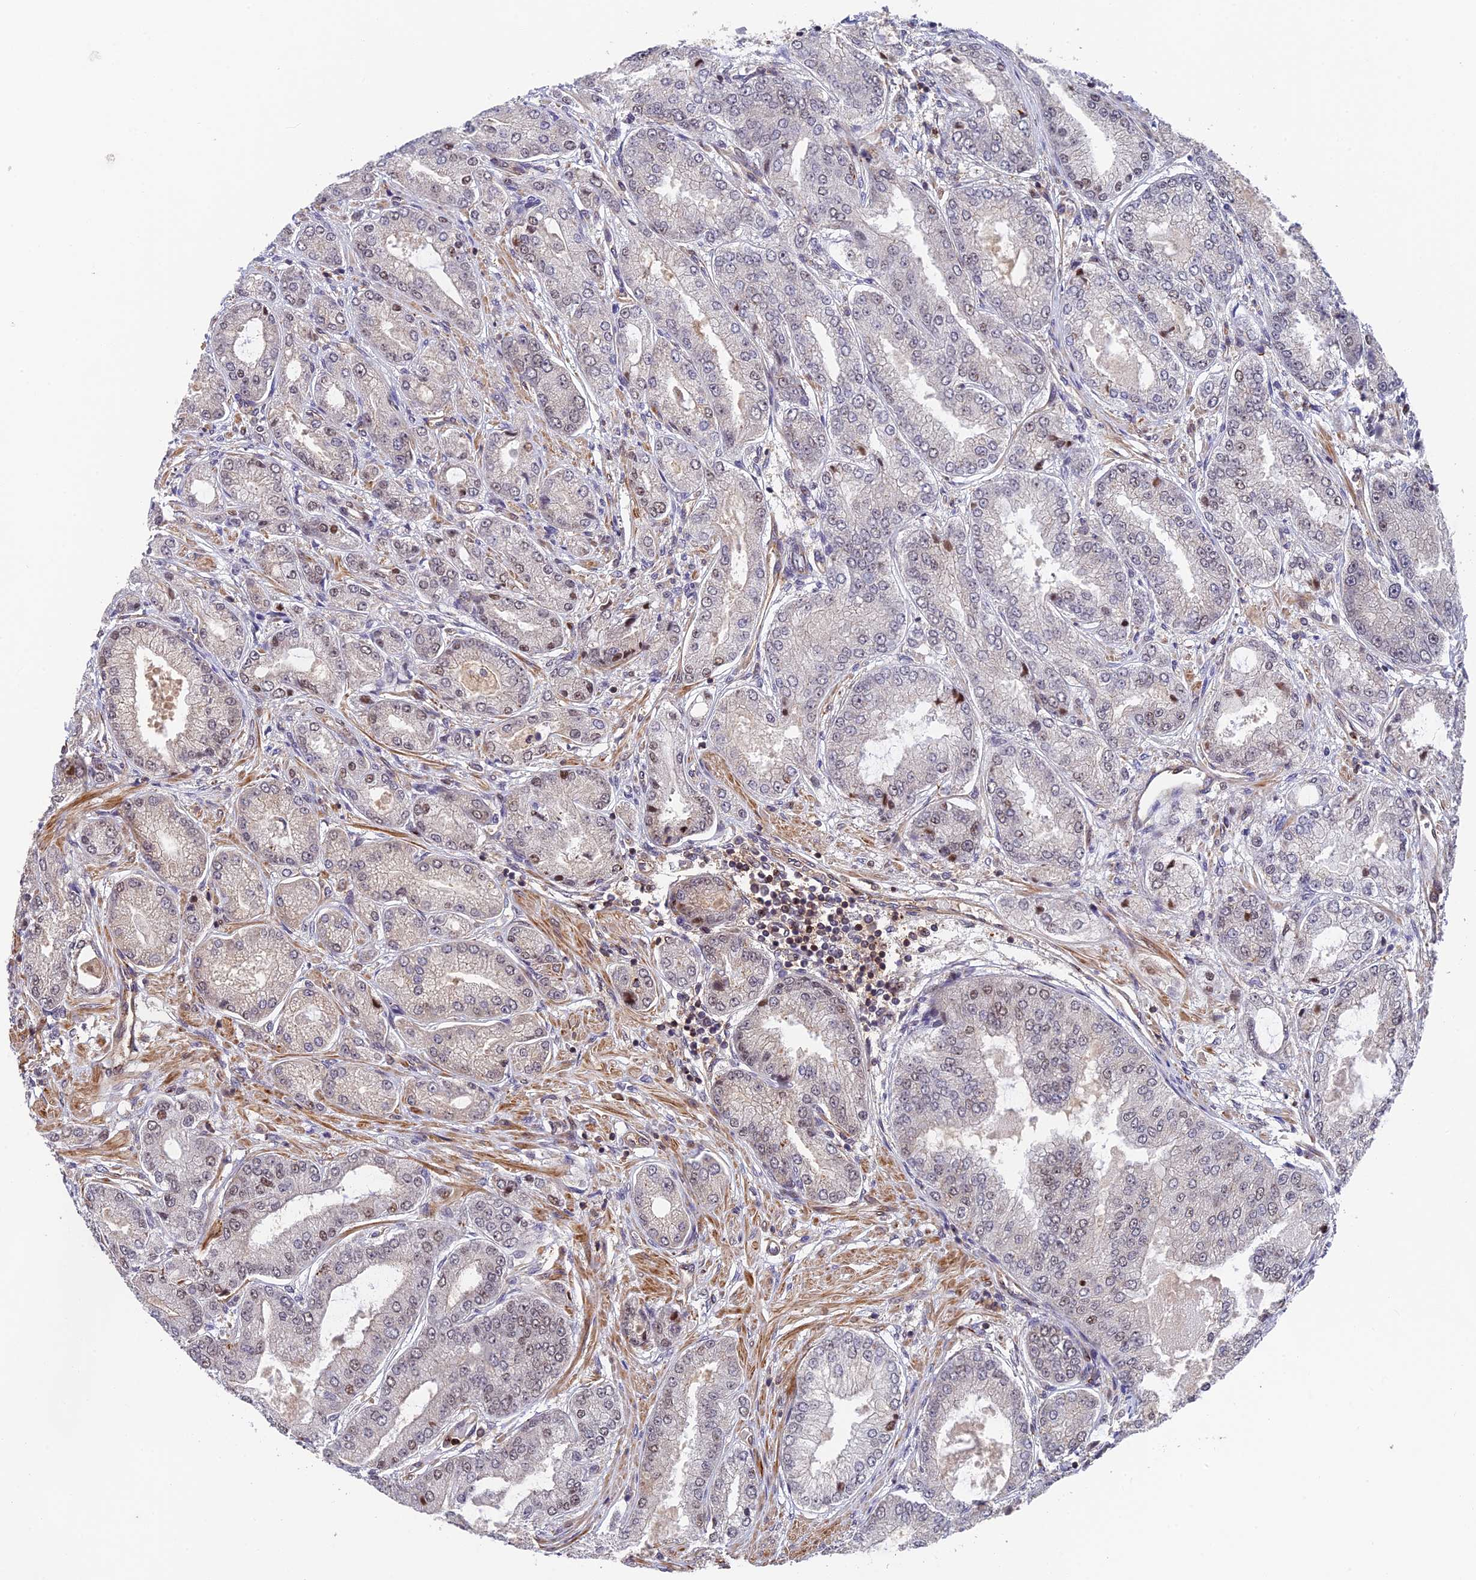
{"staining": {"intensity": "moderate", "quantity": "<25%", "location": "cytoplasmic/membranous,nuclear"}, "tissue": "prostate cancer", "cell_type": "Tumor cells", "image_type": "cancer", "snomed": [{"axis": "morphology", "description": "Adenocarcinoma, High grade"}, {"axis": "topography", "description": "Prostate"}], "caption": "A brown stain highlights moderate cytoplasmic/membranous and nuclear expression of a protein in human prostate adenocarcinoma (high-grade) tumor cells.", "gene": "OSBPL1A", "patient": {"sex": "male", "age": 71}}